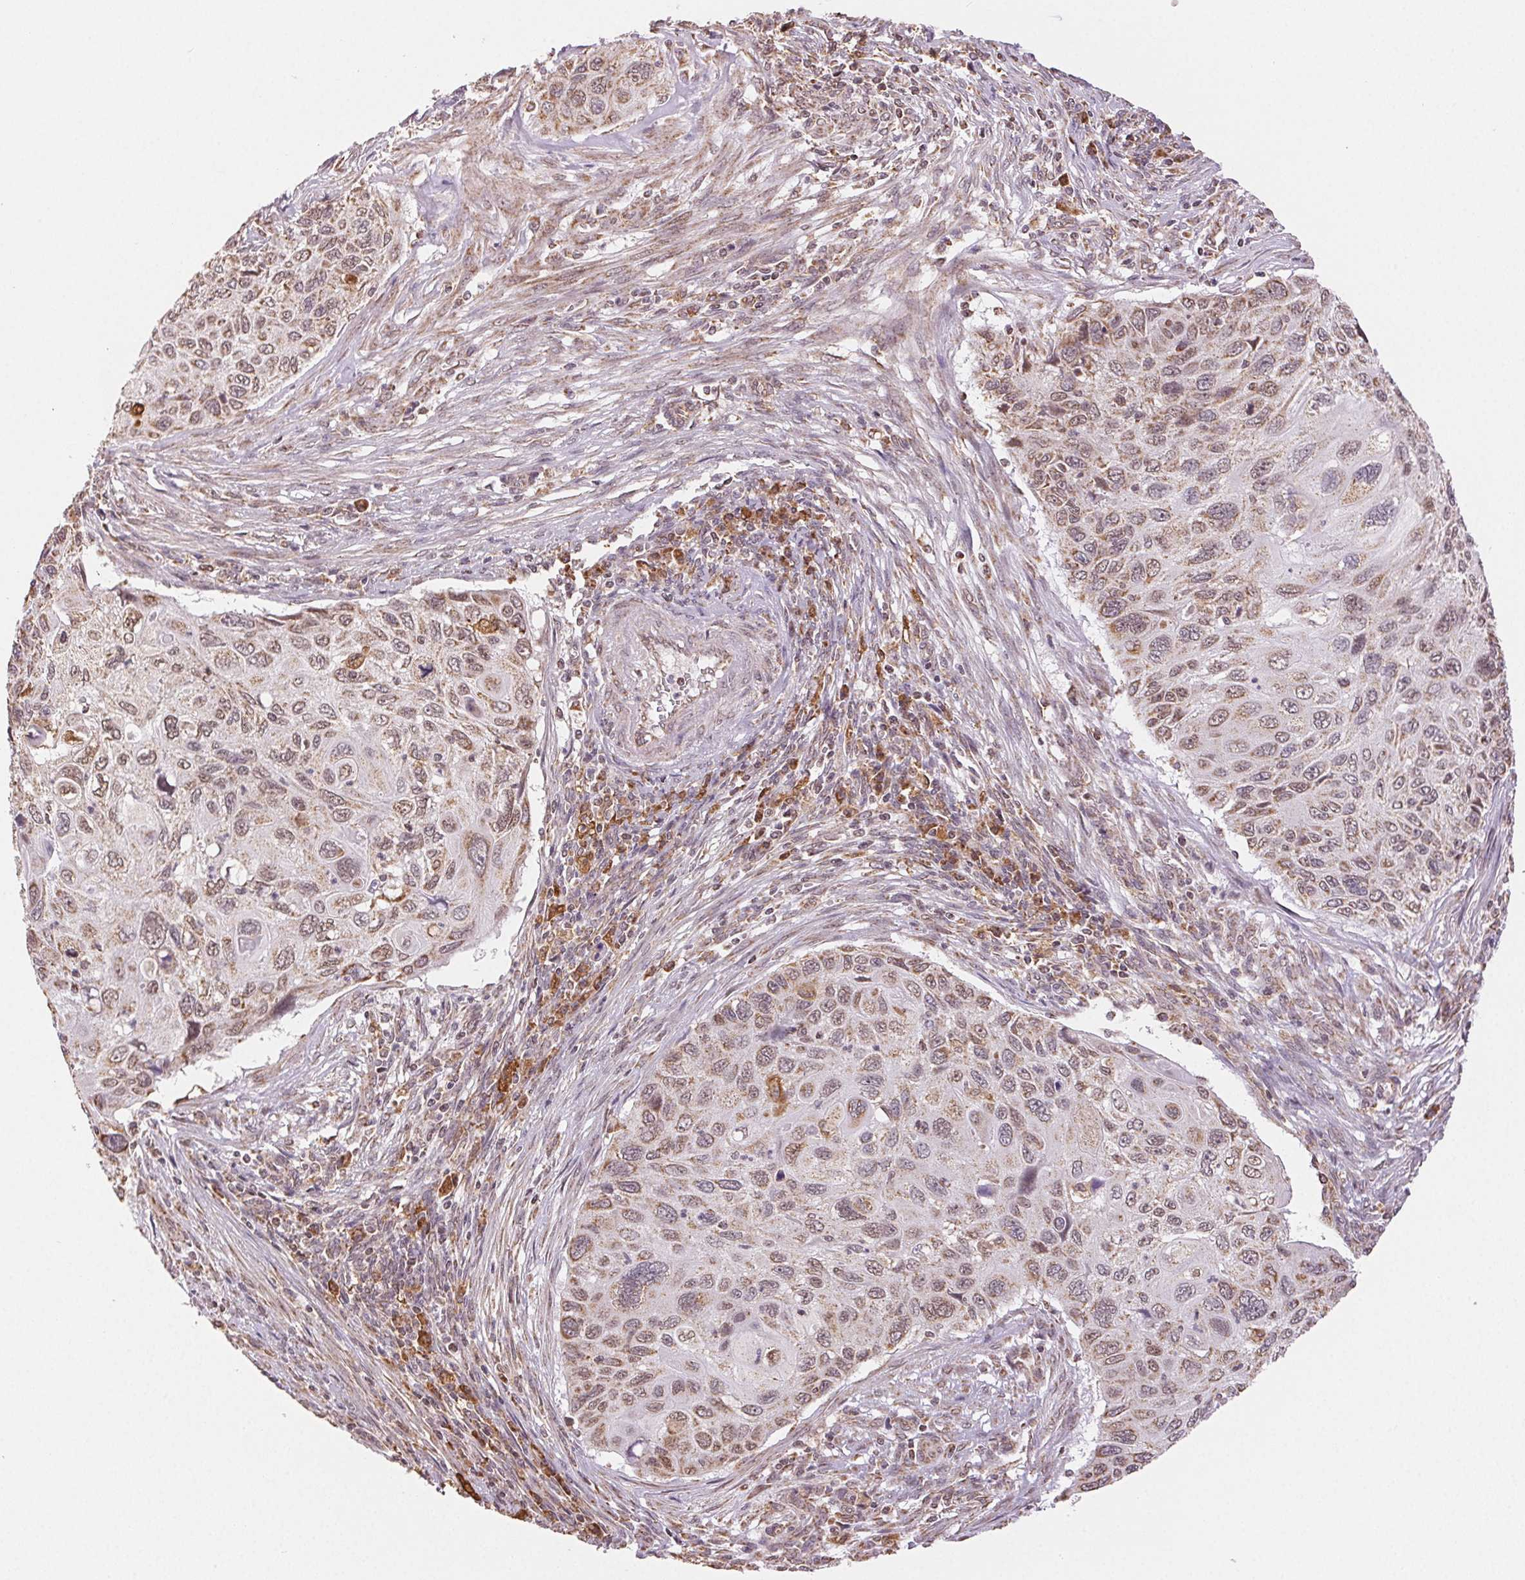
{"staining": {"intensity": "weak", "quantity": ">75%", "location": "cytoplasmic/membranous,nuclear"}, "tissue": "cervical cancer", "cell_type": "Tumor cells", "image_type": "cancer", "snomed": [{"axis": "morphology", "description": "Squamous cell carcinoma, NOS"}, {"axis": "topography", "description": "Cervix"}], "caption": "A micrograph showing weak cytoplasmic/membranous and nuclear expression in approximately >75% of tumor cells in cervical cancer (squamous cell carcinoma), as visualized by brown immunohistochemical staining.", "gene": "PIWIL4", "patient": {"sex": "female", "age": 70}}